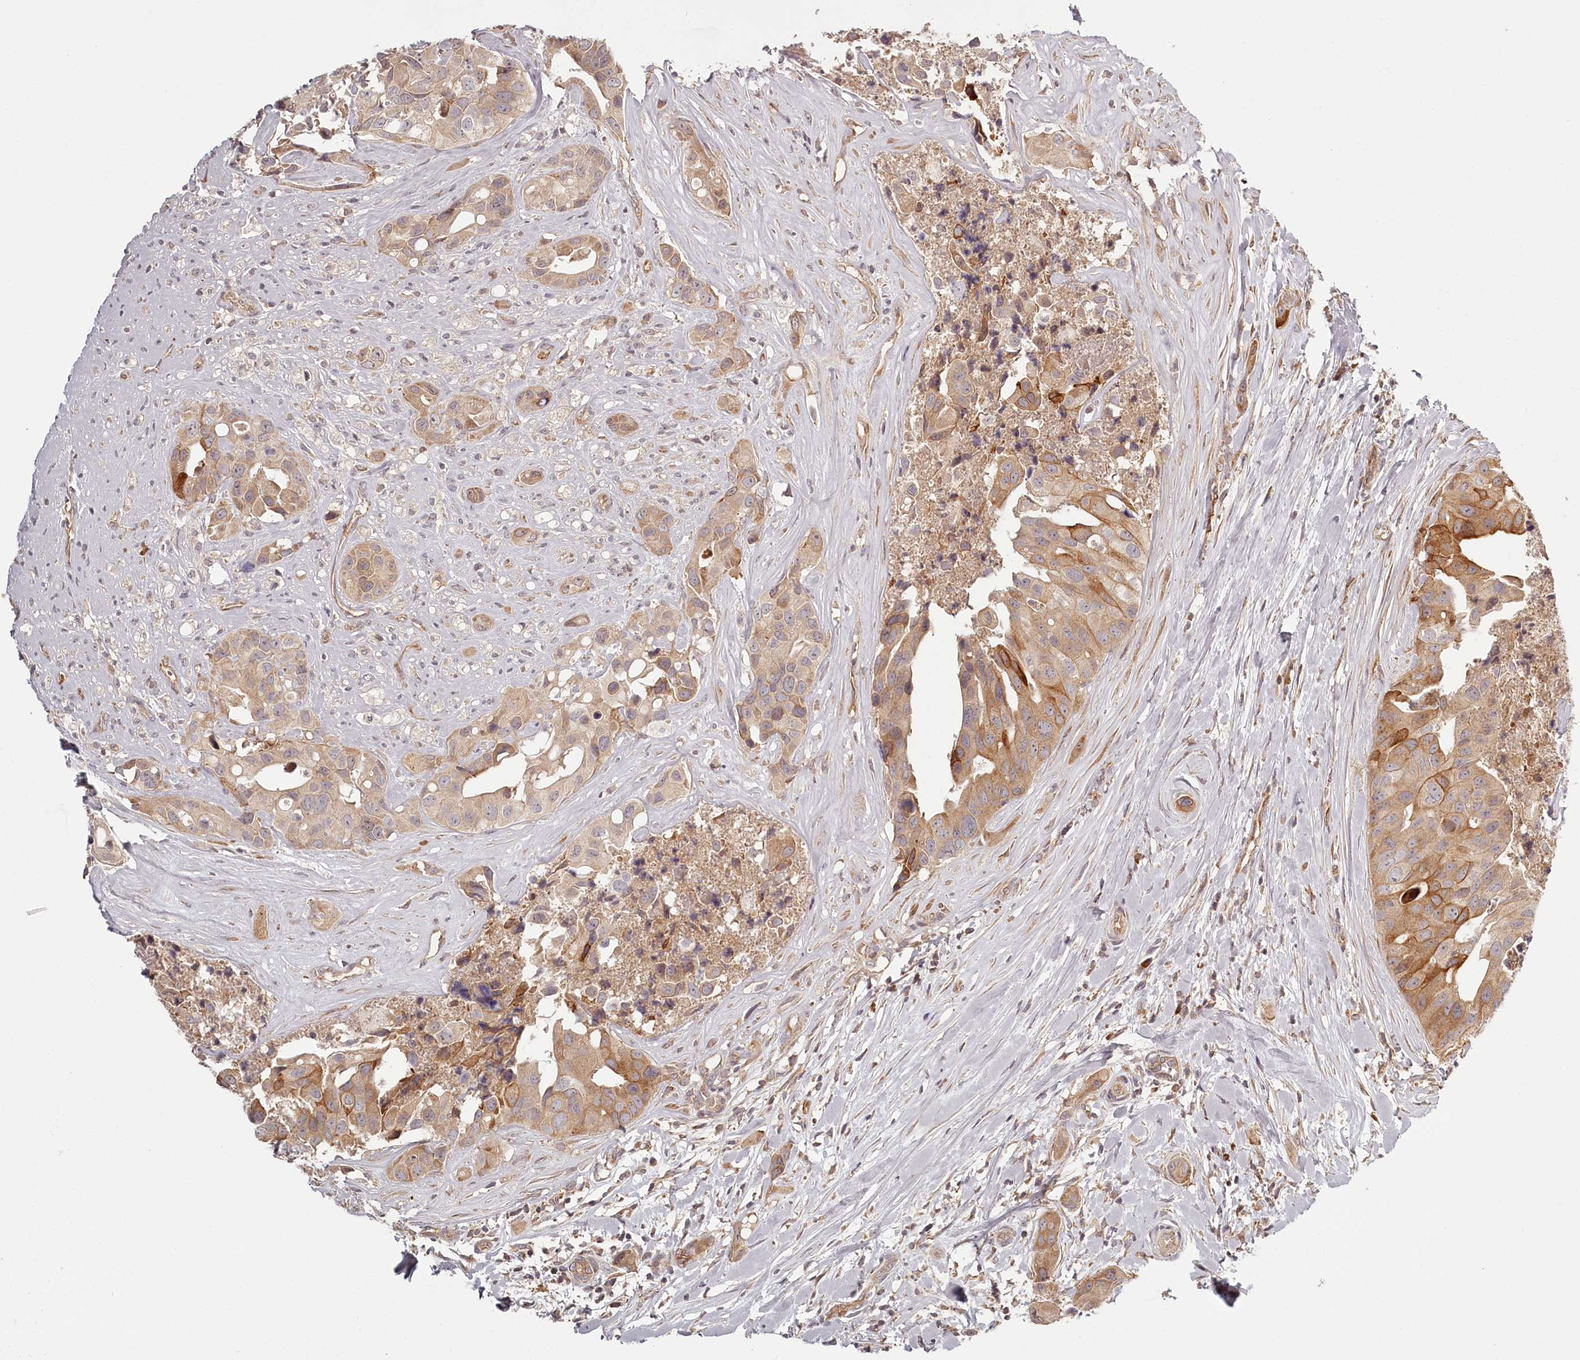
{"staining": {"intensity": "moderate", "quantity": "25%-75%", "location": "cytoplasmic/membranous"}, "tissue": "head and neck cancer", "cell_type": "Tumor cells", "image_type": "cancer", "snomed": [{"axis": "morphology", "description": "Adenocarcinoma, NOS"}, {"axis": "morphology", "description": "Adenocarcinoma, metastatic, NOS"}, {"axis": "topography", "description": "Head-Neck"}], "caption": "The image reveals immunohistochemical staining of head and neck cancer. There is moderate cytoplasmic/membranous positivity is identified in approximately 25%-75% of tumor cells.", "gene": "TMIE", "patient": {"sex": "male", "age": 75}}